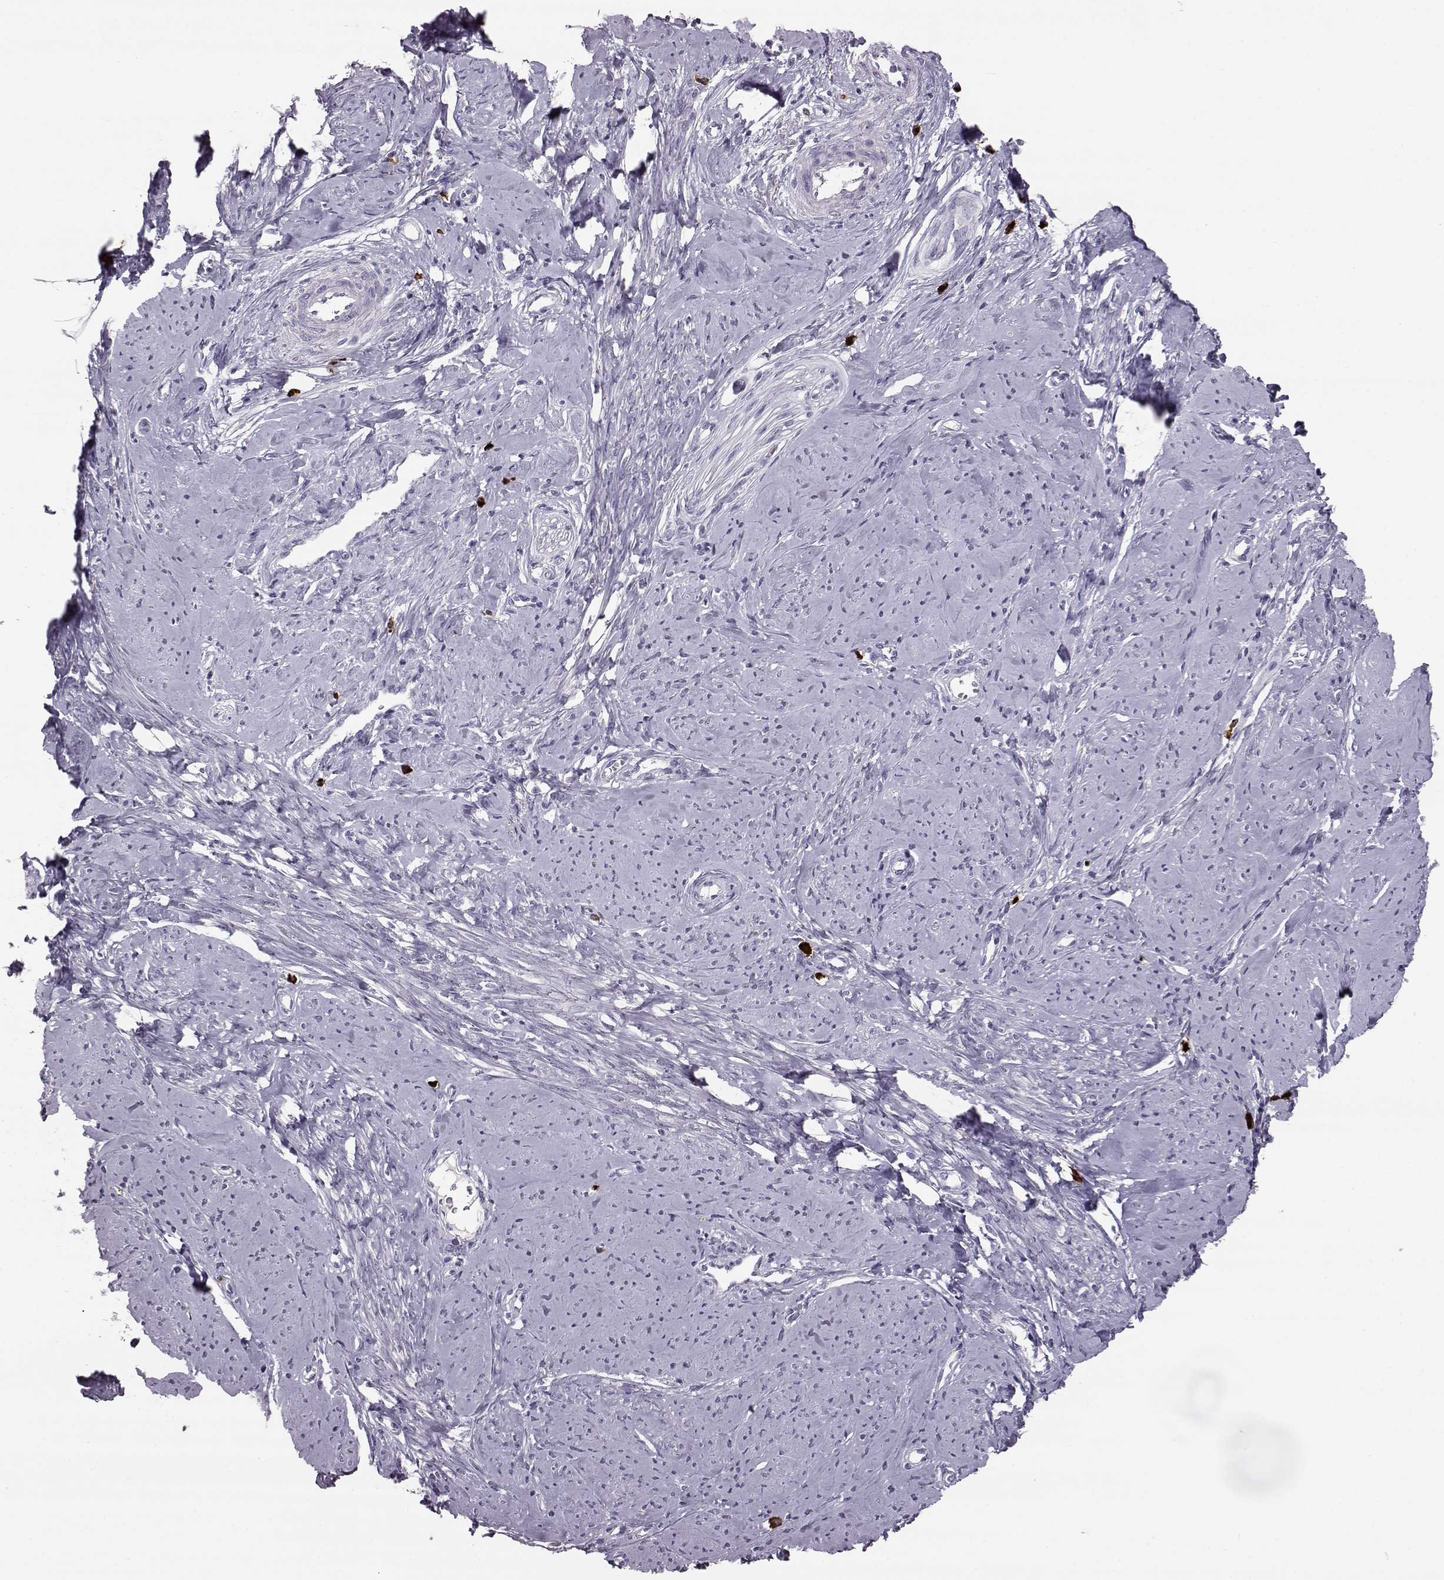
{"staining": {"intensity": "negative", "quantity": "none", "location": "none"}, "tissue": "smooth muscle", "cell_type": "Smooth muscle cells", "image_type": "normal", "snomed": [{"axis": "morphology", "description": "Normal tissue, NOS"}, {"axis": "topography", "description": "Smooth muscle"}], "caption": "Histopathology image shows no protein staining in smooth muscle cells of benign smooth muscle.", "gene": "ADGRG5", "patient": {"sex": "female", "age": 48}}